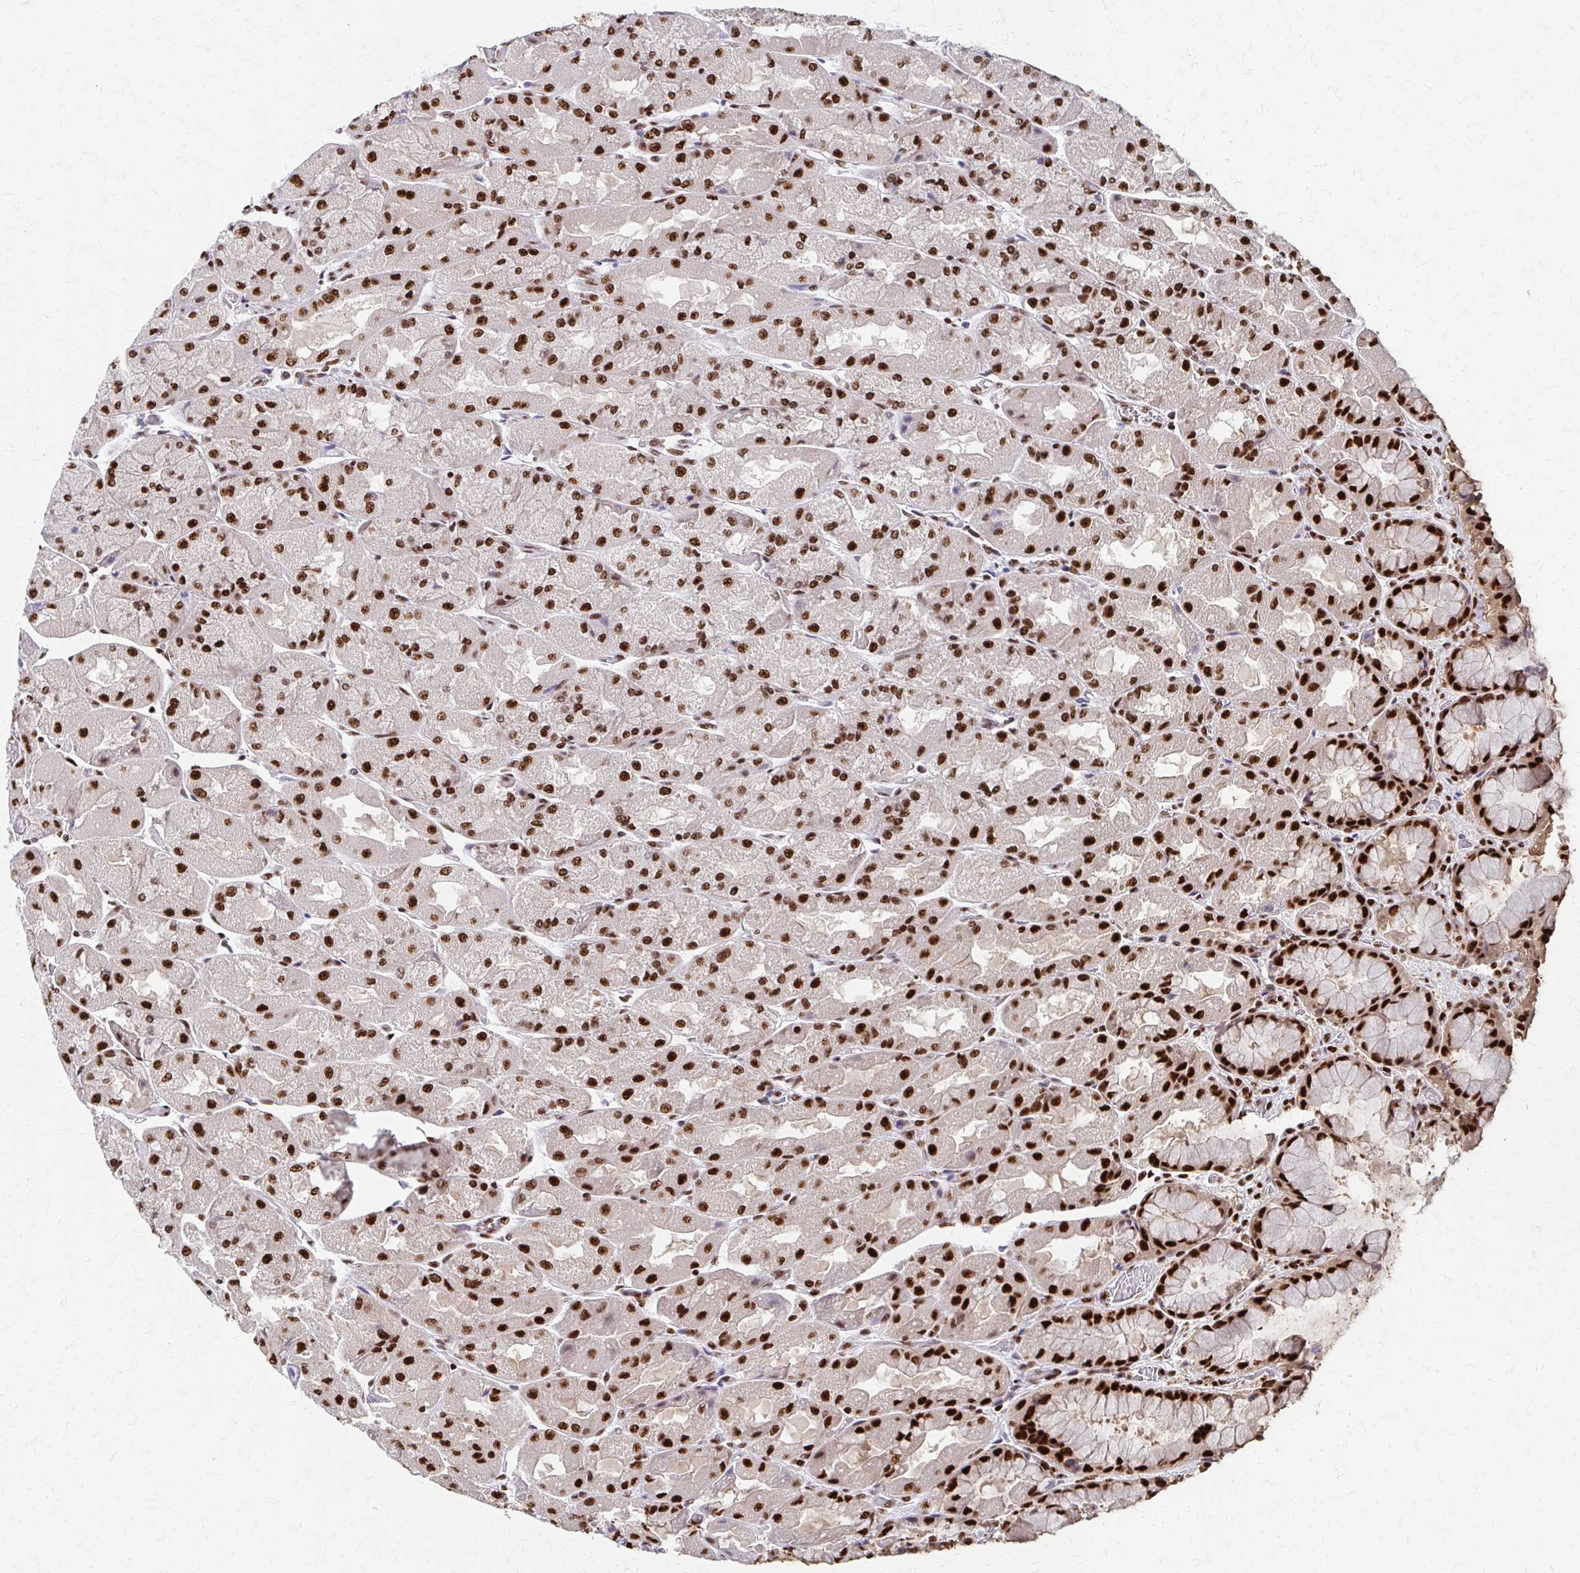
{"staining": {"intensity": "strong", "quantity": ">75%", "location": "nuclear"}, "tissue": "stomach", "cell_type": "Glandular cells", "image_type": "normal", "snomed": [{"axis": "morphology", "description": "Normal tissue, NOS"}, {"axis": "topography", "description": "Stomach"}], "caption": "Protein expression analysis of benign human stomach reveals strong nuclear positivity in about >75% of glandular cells.", "gene": "CNKSR3", "patient": {"sex": "female", "age": 61}}